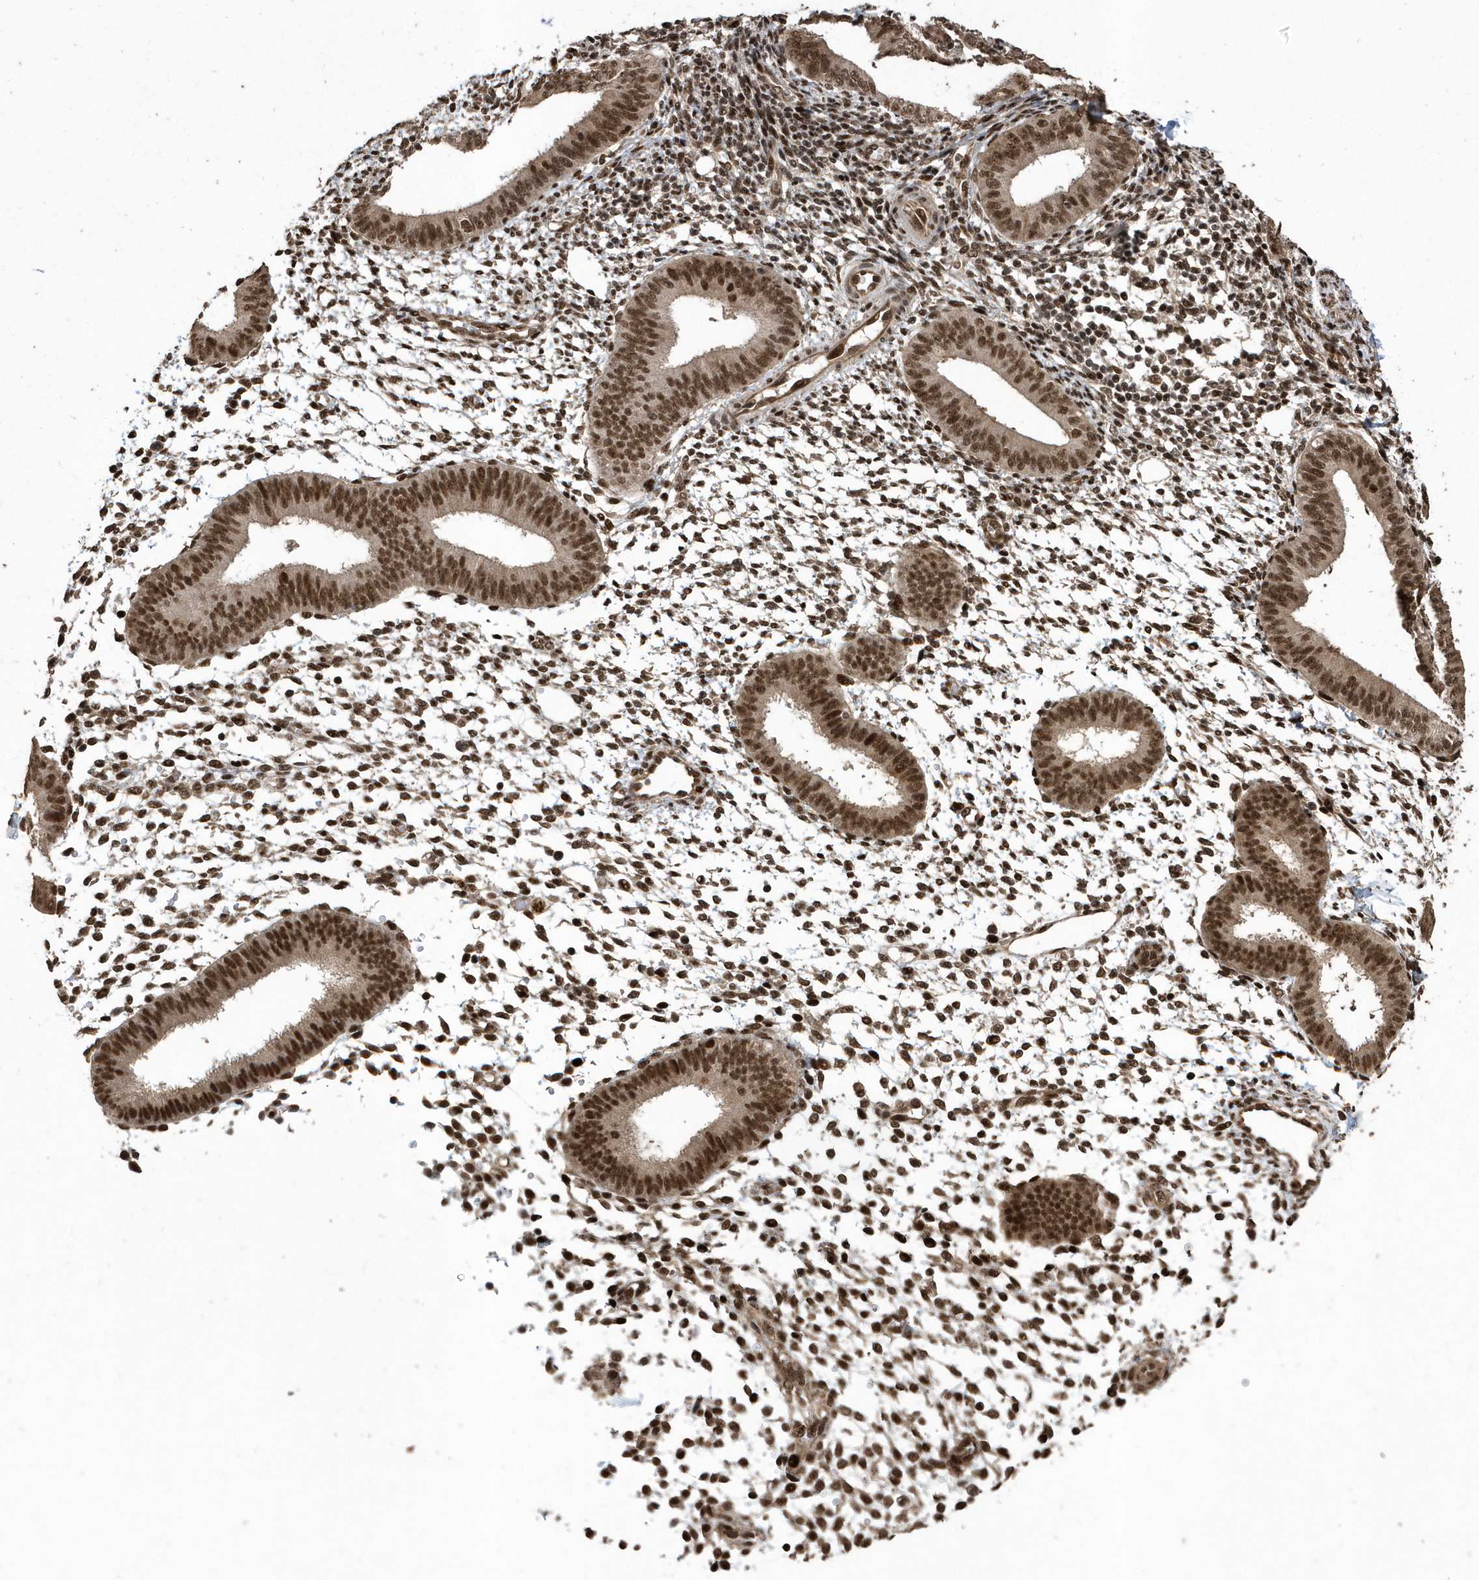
{"staining": {"intensity": "strong", "quantity": ">75%", "location": "nuclear"}, "tissue": "endometrium", "cell_type": "Cells in endometrial stroma", "image_type": "normal", "snomed": [{"axis": "morphology", "description": "Normal tissue, NOS"}, {"axis": "topography", "description": "Uterus"}, {"axis": "topography", "description": "Endometrium"}], "caption": "Endometrium was stained to show a protein in brown. There is high levels of strong nuclear expression in approximately >75% of cells in endometrial stroma. The staining was performed using DAB, with brown indicating positive protein expression. Nuclei are stained blue with hematoxylin.", "gene": "INTS12", "patient": {"sex": "female", "age": 48}}